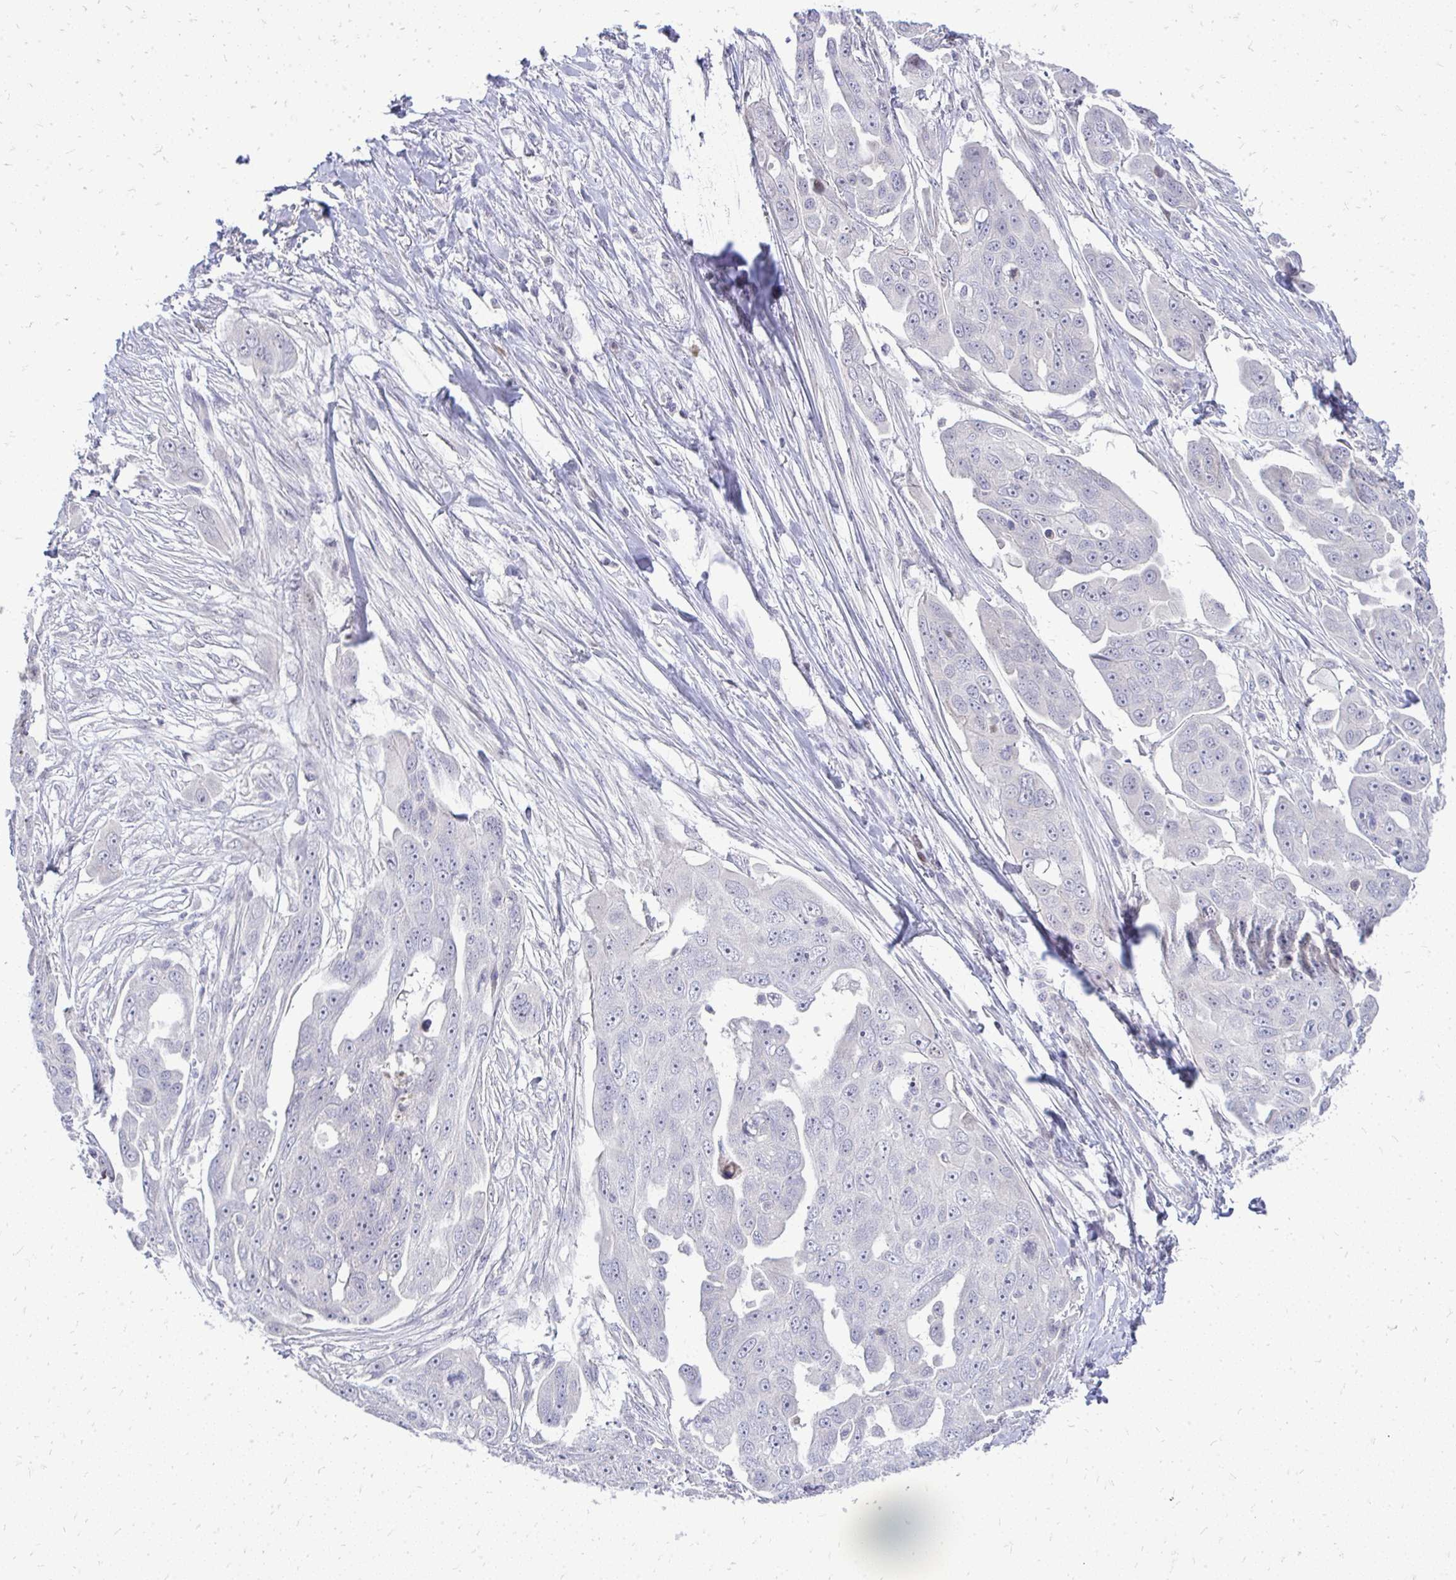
{"staining": {"intensity": "negative", "quantity": "none", "location": "none"}, "tissue": "ovarian cancer", "cell_type": "Tumor cells", "image_type": "cancer", "snomed": [{"axis": "morphology", "description": "Carcinoma, endometroid"}, {"axis": "topography", "description": "Ovary"}], "caption": "Tumor cells are negative for protein expression in human ovarian cancer.", "gene": "OR8D1", "patient": {"sex": "female", "age": 70}}